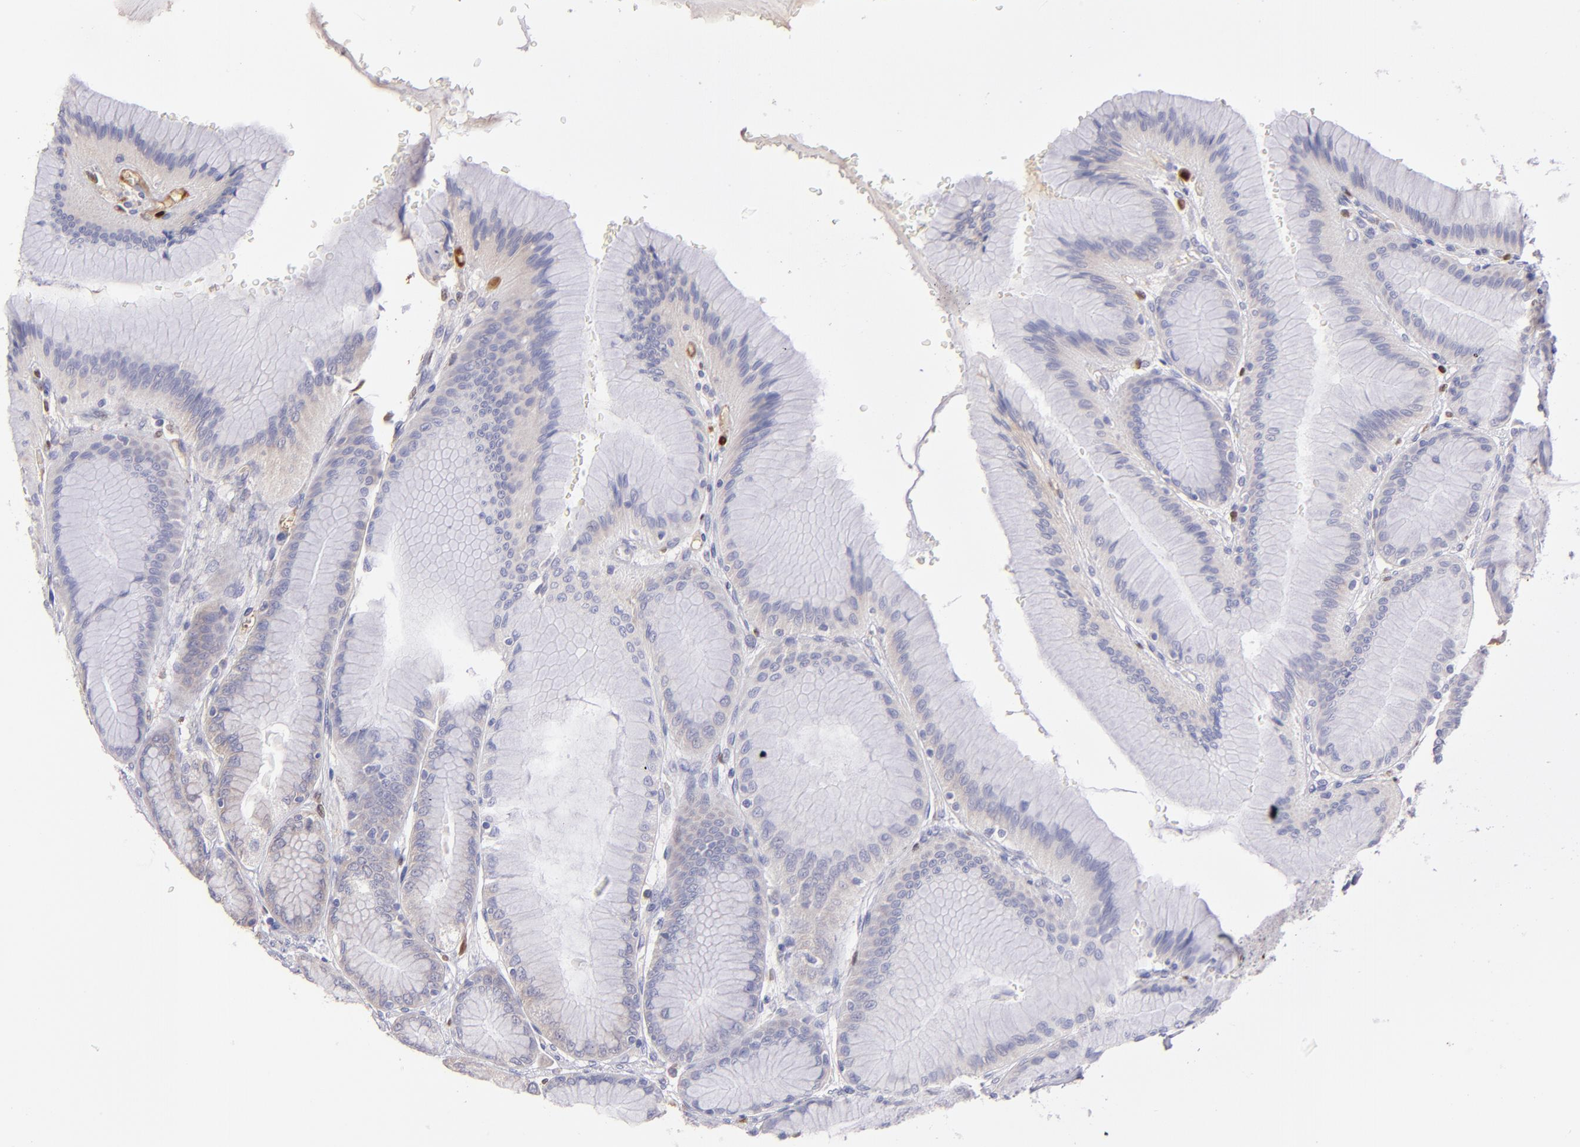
{"staining": {"intensity": "weak", "quantity": "25%-75%", "location": "cytoplasmic/membranous"}, "tissue": "stomach", "cell_type": "Glandular cells", "image_type": "normal", "snomed": [{"axis": "morphology", "description": "Normal tissue, NOS"}, {"axis": "morphology", "description": "Adenocarcinoma, NOS"}, {"axis": "topography", "description": "Stomach"}, {"axis": "topography", "description": "Stomach, lower"}], "caption": "This photomicrograph reveals immunohistochemistry staining of normal human stomach, with low weak cytoplasmic/membranous staining in approximately 25%-75% of glandular cells.", "gene": "IRF8", "patient": {"sex": "female", "age": 65}}